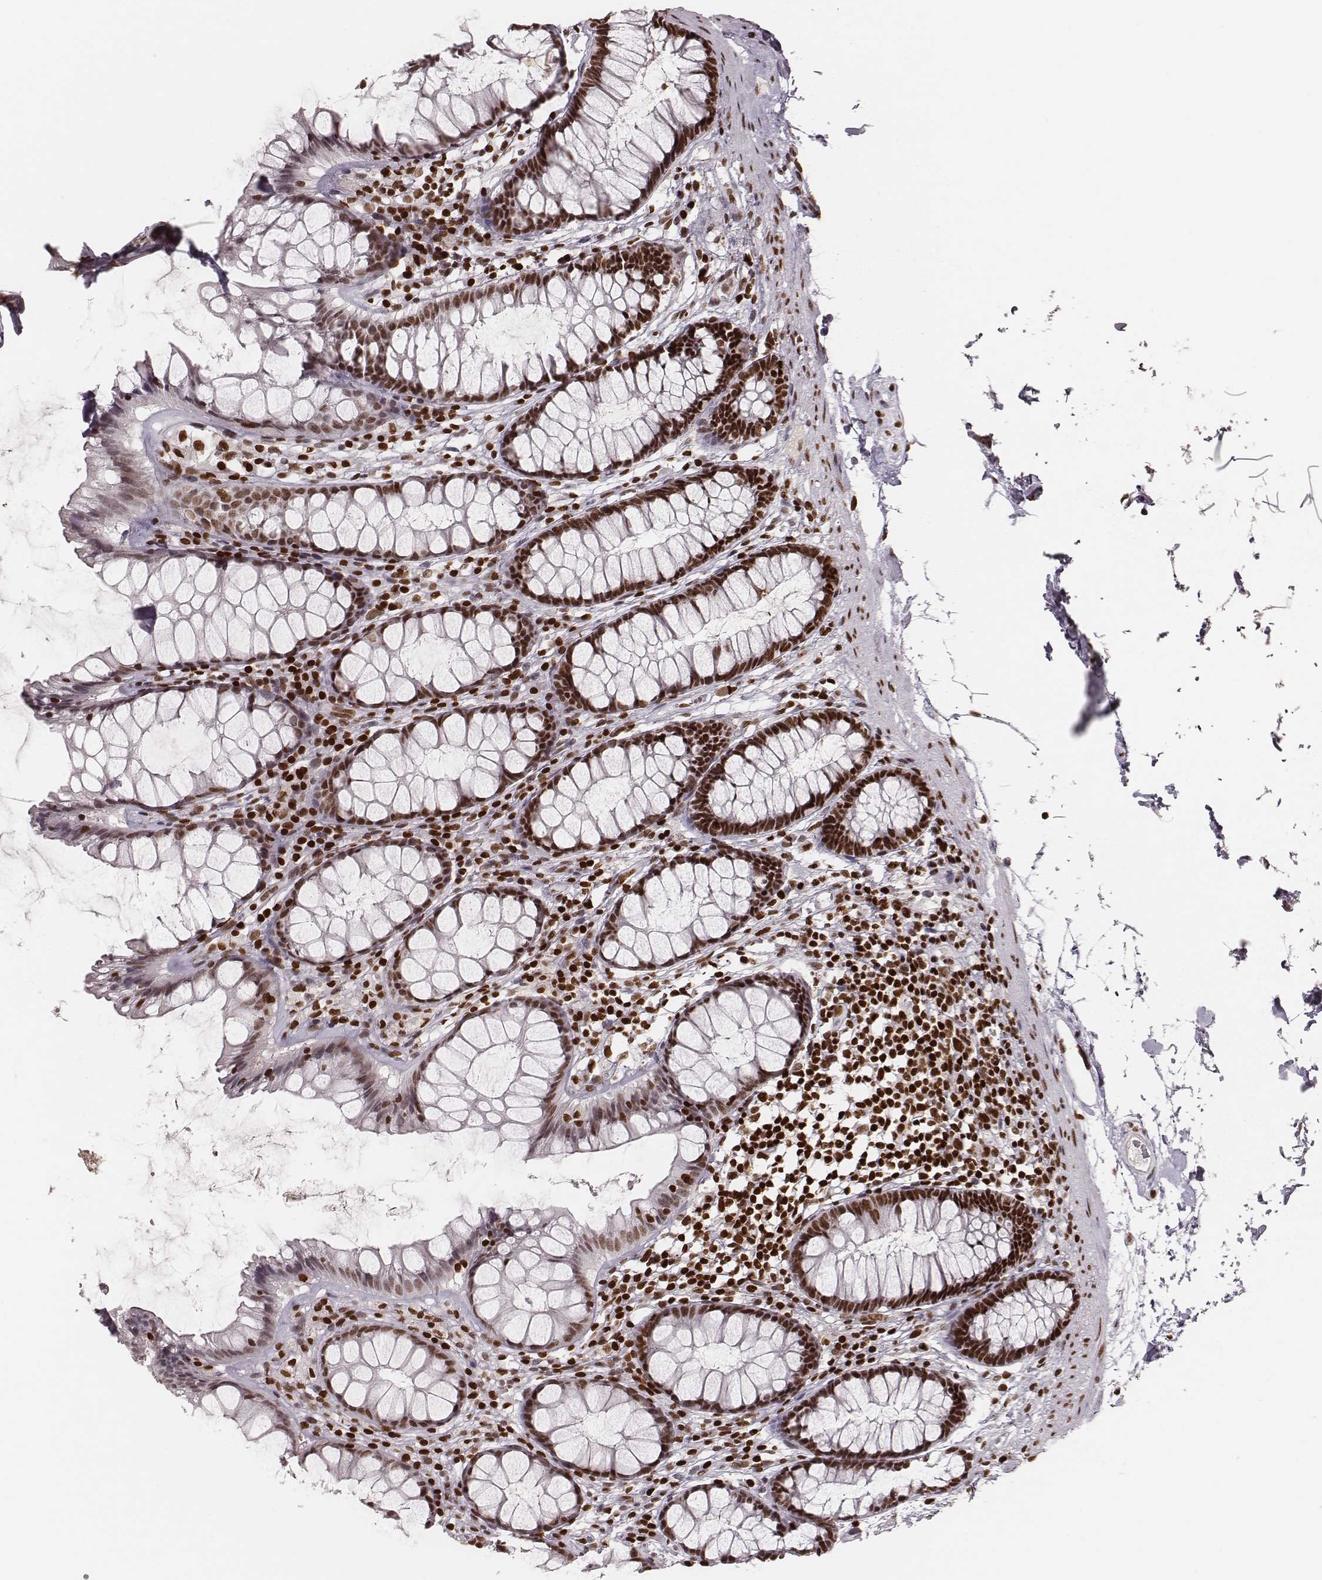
{"staining": {"intensity": "strong", "quantity": ">75%", "location": "nuclear"}, "tissue": "rectum", "cell_type": "Glandular cells", "image_type": "normal", "snomed": [{"axis": "morphology", "description": "Normal tissue, NOS"}, {"axis": "topography", "description": "Rectum"}], "caption": "Immunohistochemical staining of unremarkable rectum displays high levels of strong nuclear staining in about >75% of glandular cells. Using DAB (3,3'-diaminobenzidine) (brown) and hematoxylin (blue) stains, captured at high magnification using brightfield microscopy.", "gene": "PARP1", "patient": {"sex": "male", "age": 72}}